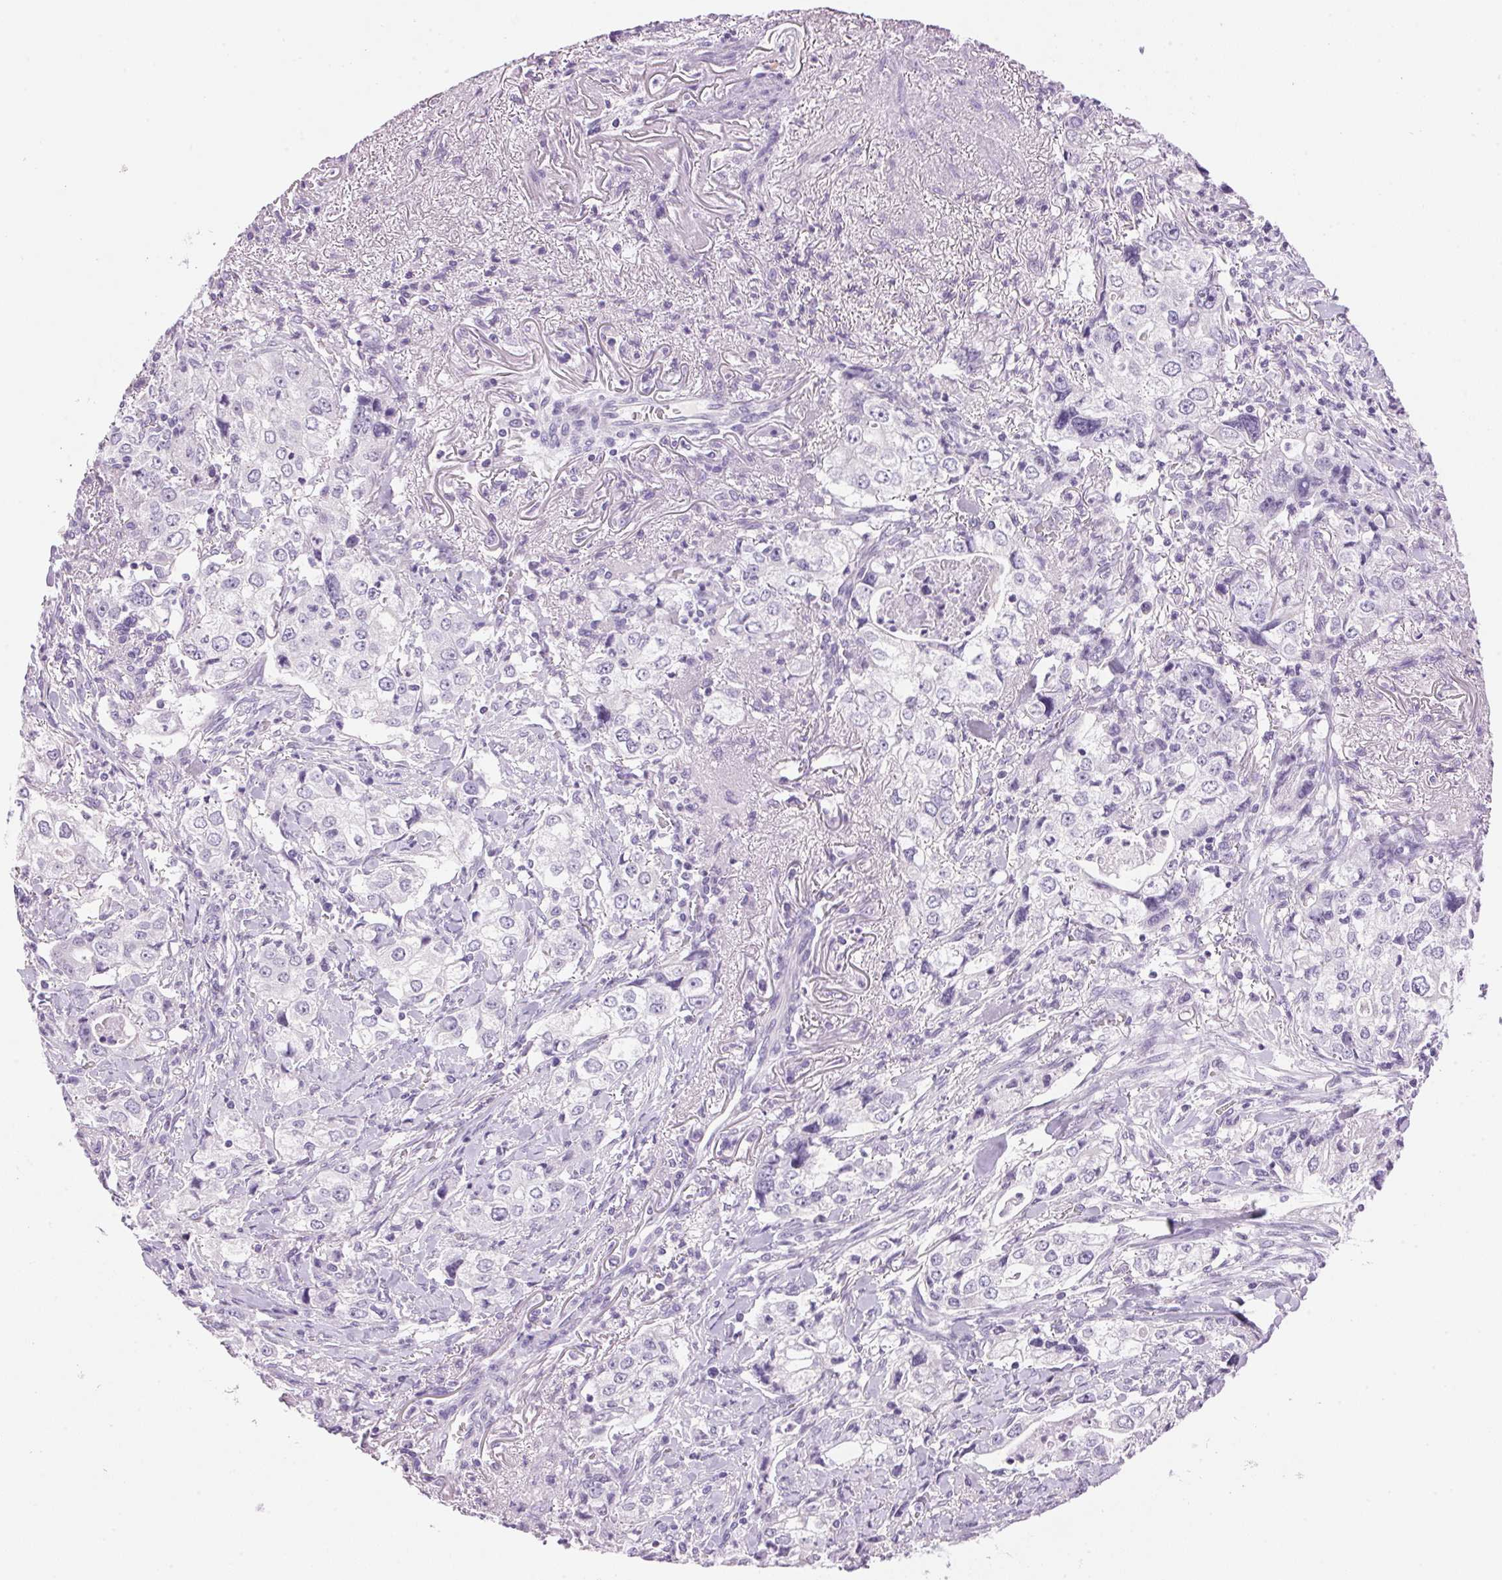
{"staining": {"intensity": "negative", "quantity": "none", "location": "none"}, "tissue": "stomach cancer", "cell_type": "Tumor cells", "image_type": "cancer", "snomed": [{"axis": "morphology", "description": "Adenocarcinoma, NOS"}, {"axis": "topography", "description": "Stomach, upper"}], "caption": "The immunohistochemistry (IHC) histopathology image has no significant staining in tumor cells of stomach adenocarcinoma tissue. (DAB (3,3'-diaminobenzidine) IHC, high magnification).", "gene": "HSD17B2", "patient": {"sex": "male", "age": 75}}